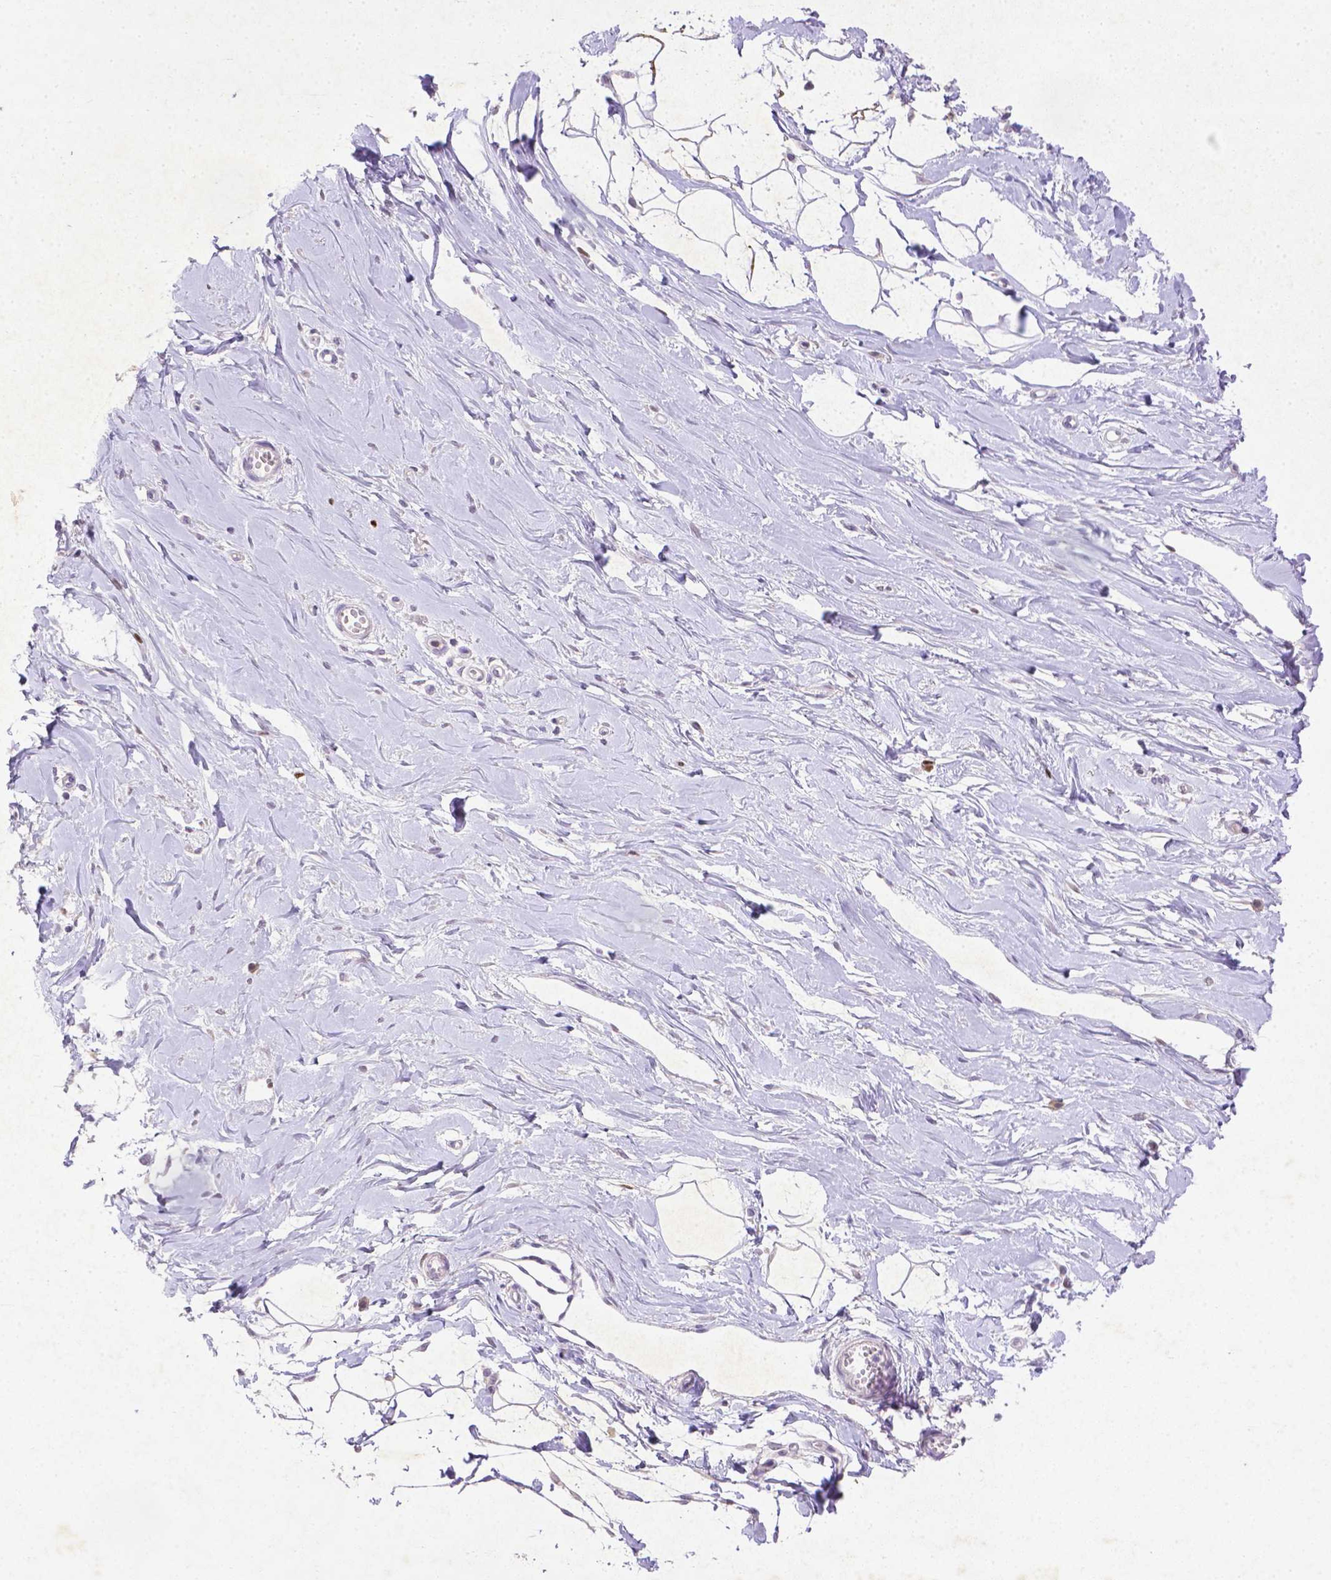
{"staining": {"intensity": "negative", "quantity": "none", "location": "none"}, "tissue": "breast", "cell_type": "Adipocytes", "image_type": "normal", "snomed": [{"axis": "morphology", "description": "Normal tissue, NOS"}, {"axis": "topography", "description": "Breast"}], "caption": "Adipocytes show no significant protein staining in normal breast.", "gene": "CDKN1A", "patient": {"sex": "female", "age": 49}}